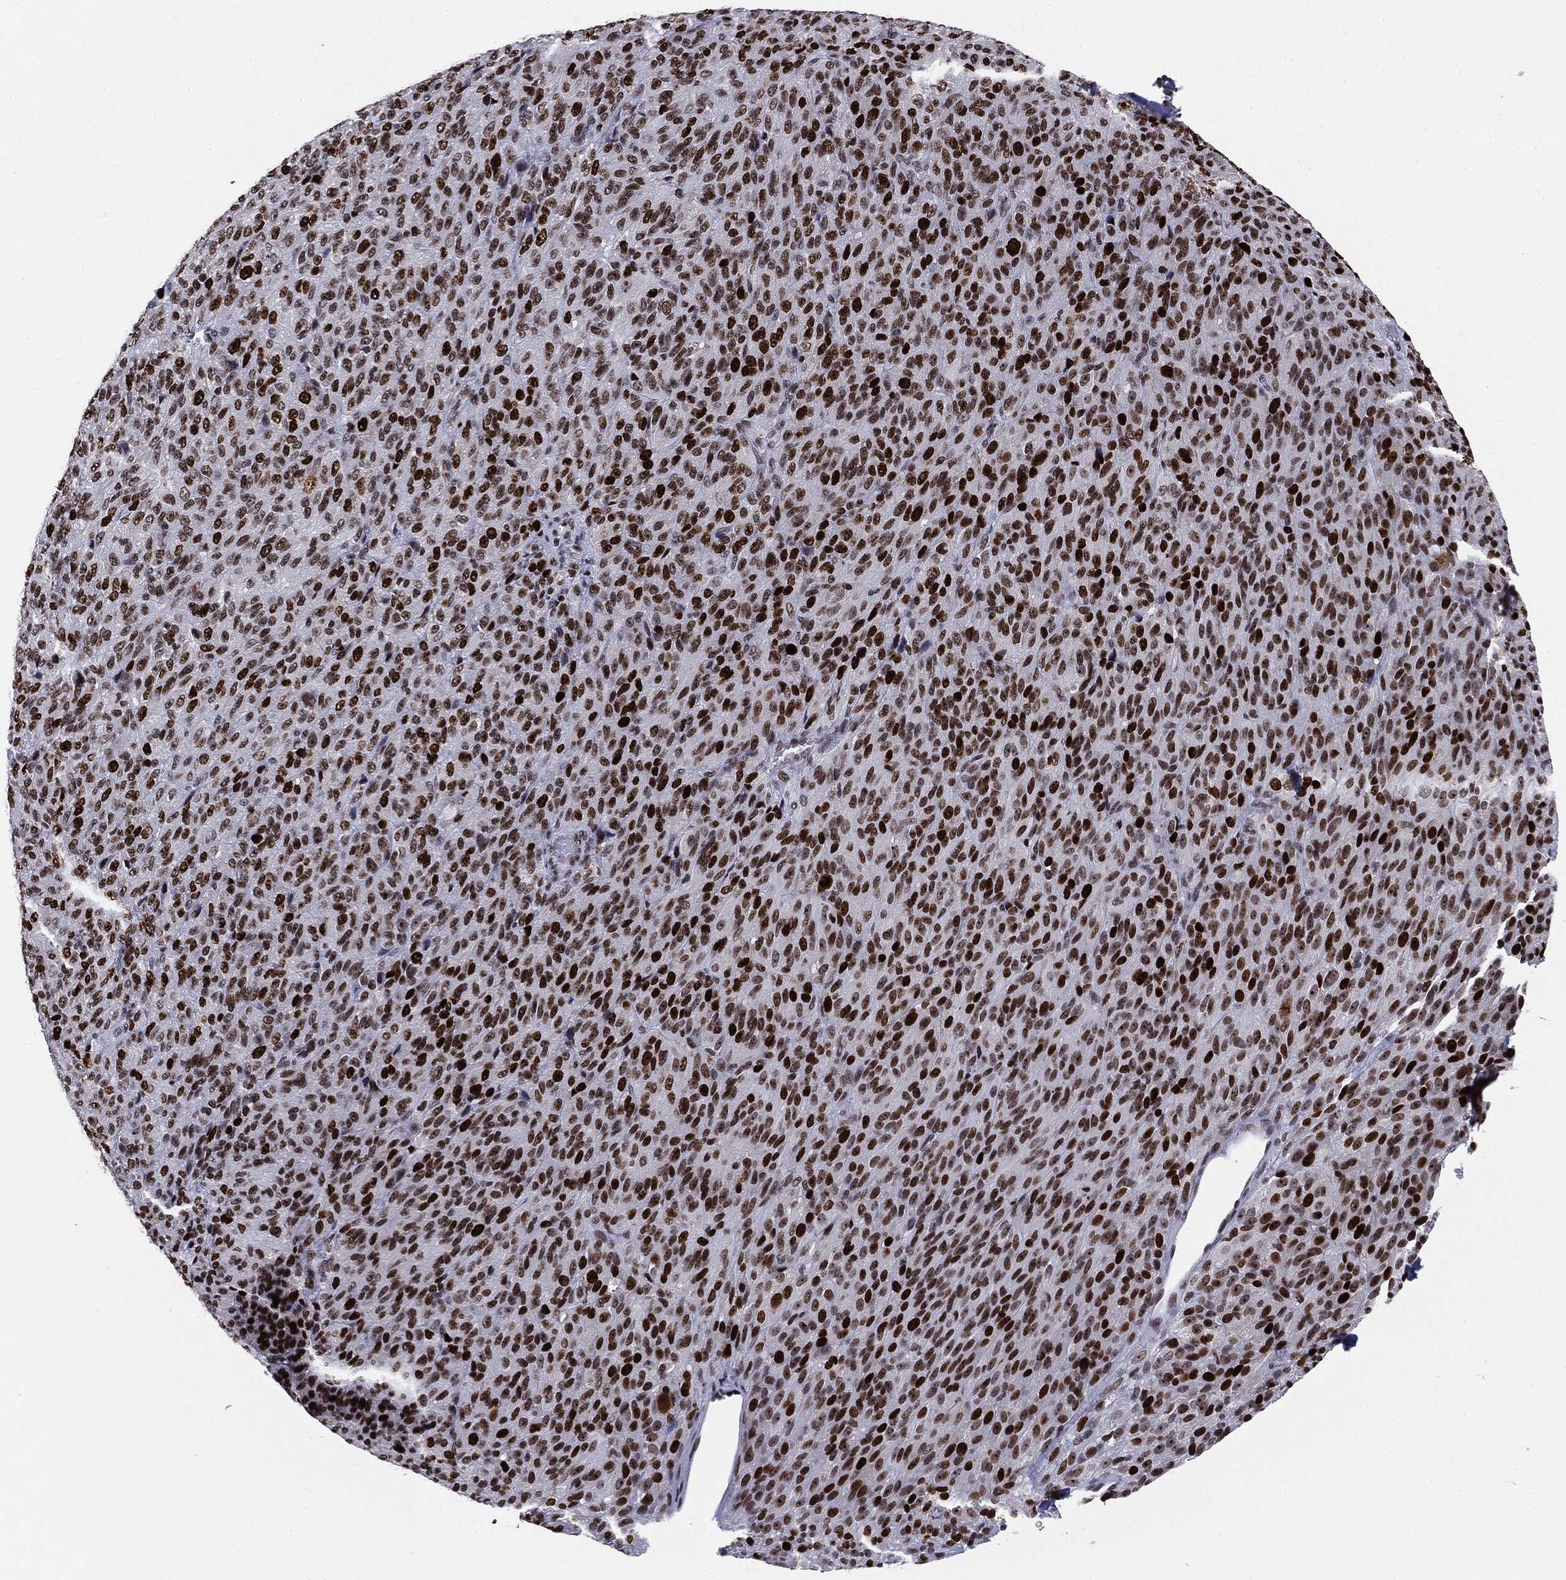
{"staining": {"intensity": "strong", "quantity": ">75%", "location": "nuclear"}, "tissue": "melanoma", "cell_type": "Tumor cells", "image_type": "cancer", "snomed": [{"axis": "morphology", "description": "Malignant melanoma, Metastatic site"}, {"axis": "topography", "description": "Brain"}], "caption": "Malignant melanoma (metastatic site) was stained to show a protein in brown. There is high levels of strong nuclear positivity in about >75% of tumor cells.", "gene": "MDC1", "patient": {"sex": "female", "age": 56}}